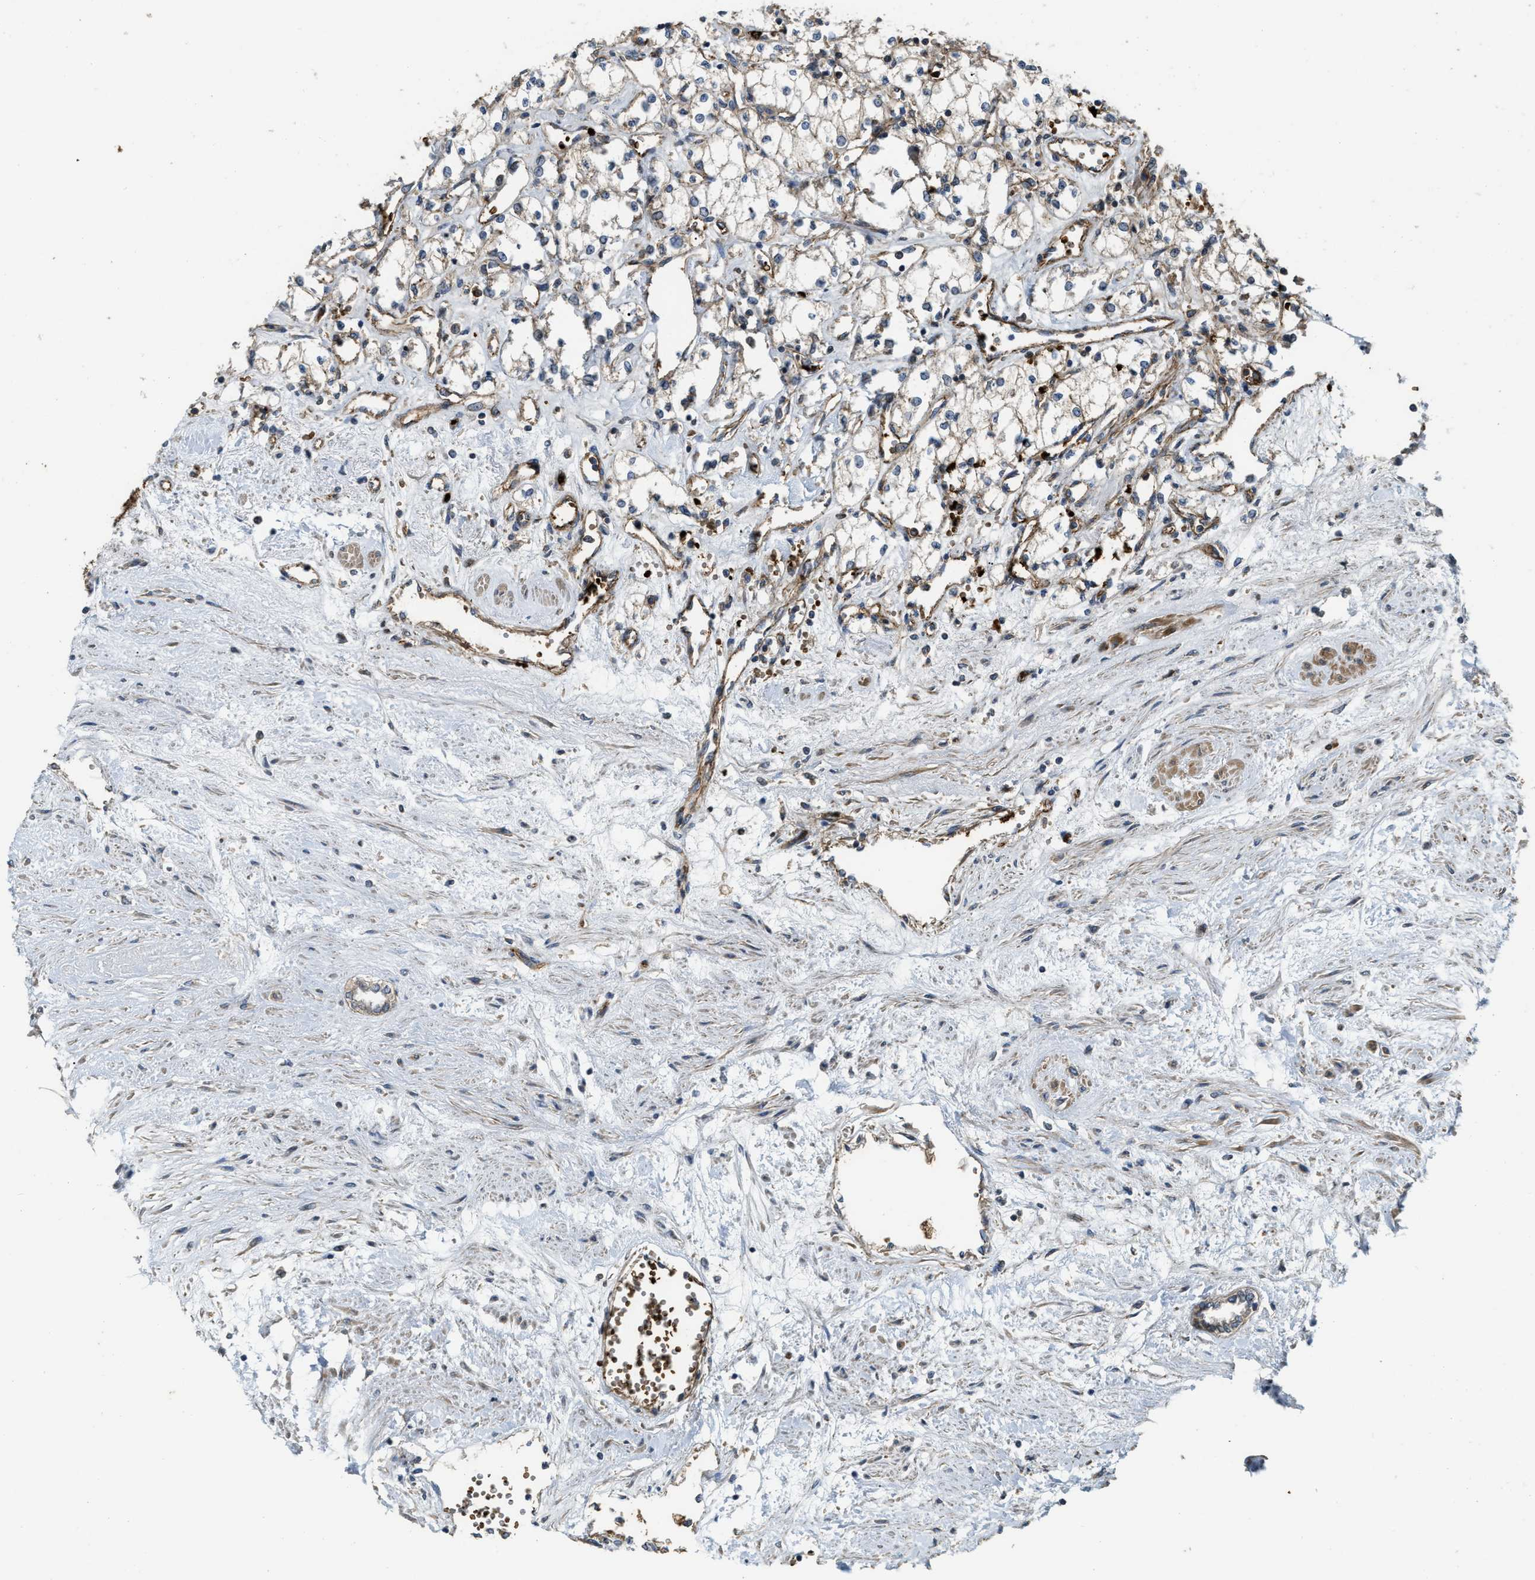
{"staining": {"intensity": "negative", "quantity": "none", "location": "none"}, "tissue": "renal cancer", "cell_type": "Tumor cells", "image_type": "cancer", "snomed": [{"axis": "morphology", "description": "Adenocarcinoma, NOS"}, {"axis": "topography", "description": "Kidney"}], "caption": "Renal cancer was stained to show a protein in brown. There is no significant expression in tumor cells.", "gene": "ERC1", "patient": {"sex": "male", "age": 59}}